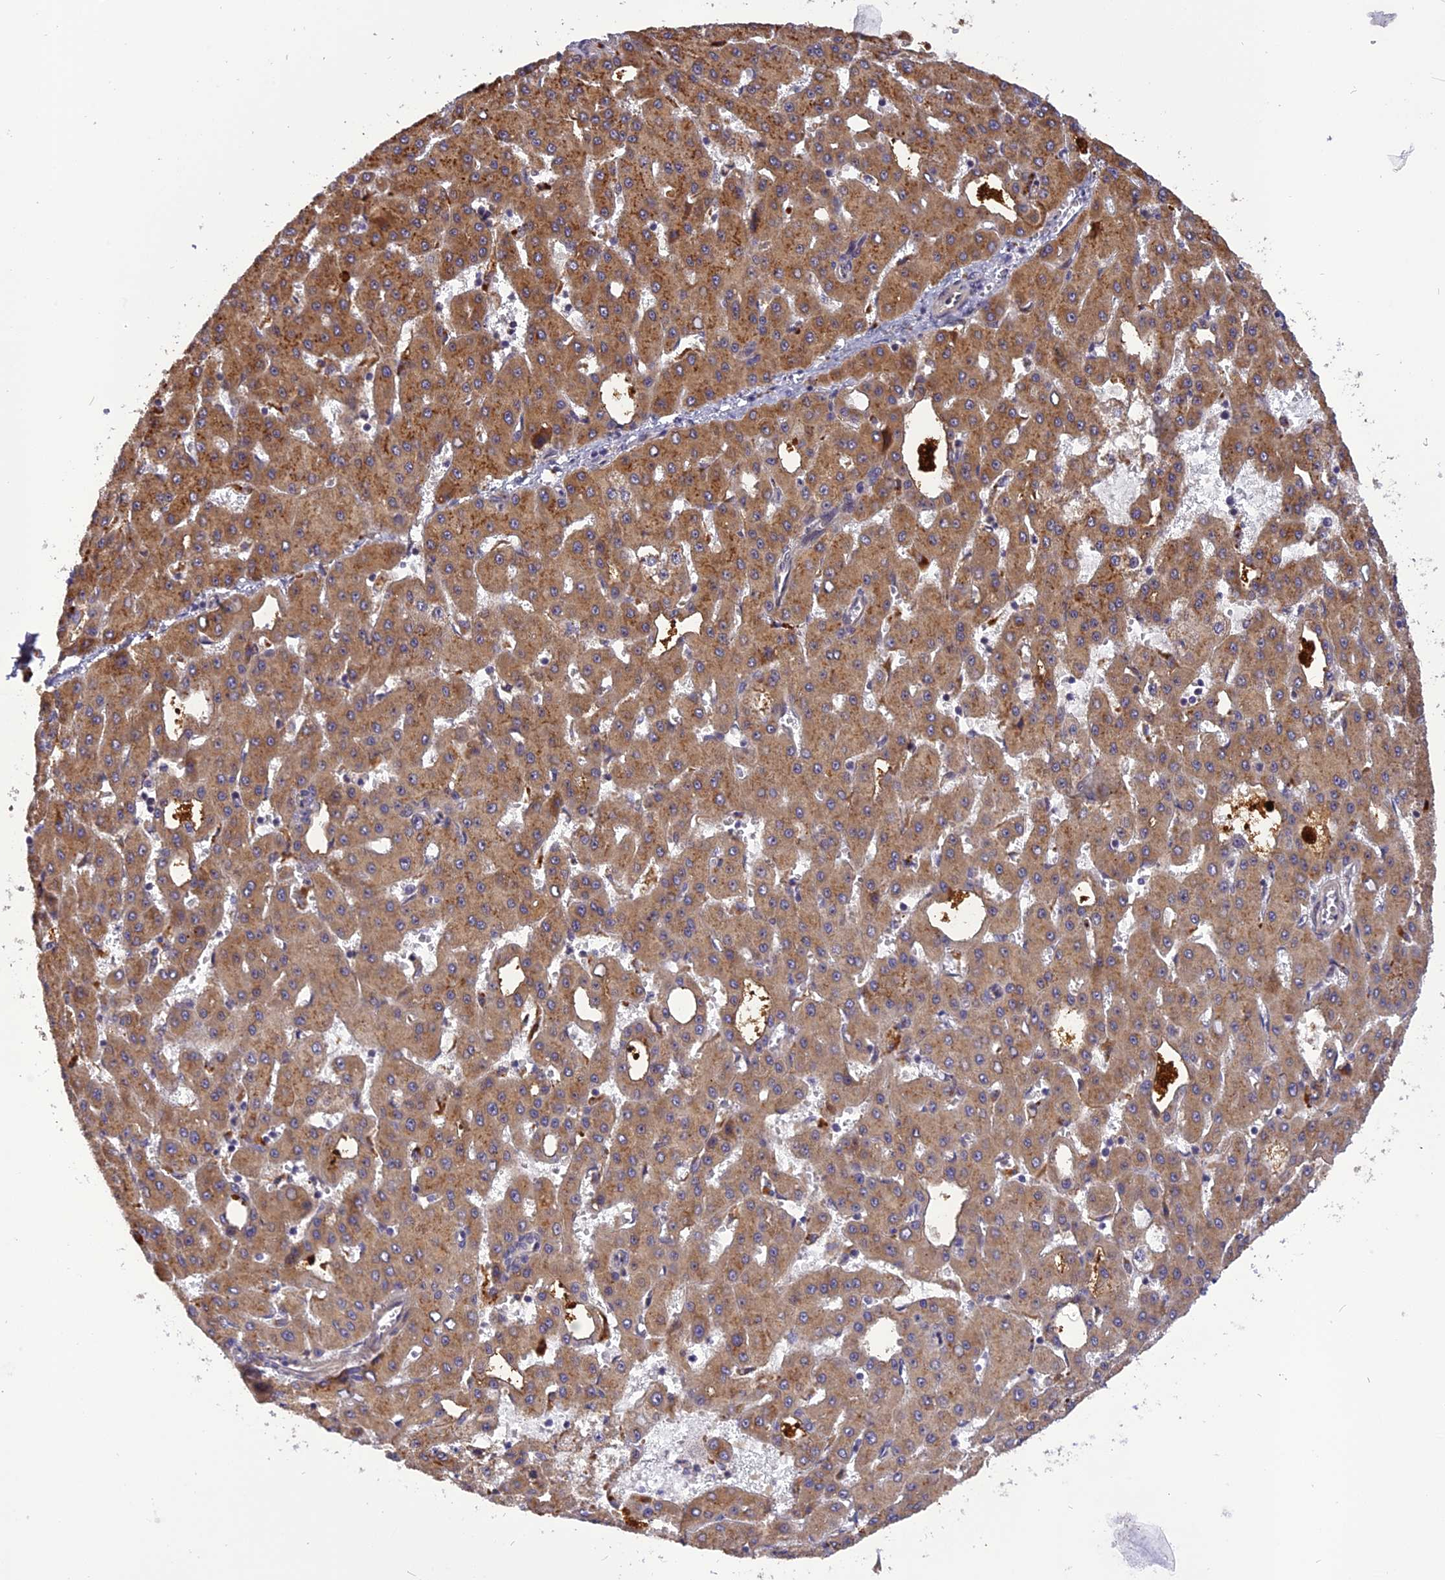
{"staining": {"intensity": "moderate", "quantity": ">75%", "location": "cytoplasmic/membranous"}, "tissue": "liver cancer", "cell_type": "Tumor cells", "image_type": "cancer", "snomed": [{"axis": "morphology", "description": "Carcinoma, Hepatocellular, NOS"}, {"axis": "topography", "description": "Liver"}], "caption": "About >75% of tumor cells in human liver cancer demonstrate moderate cytoplasmic/membranous protein expression as visualized by brown immunohistochemical staining.", "gene": "FNIP2", "patient": {"sex": "male", "age": 47}}